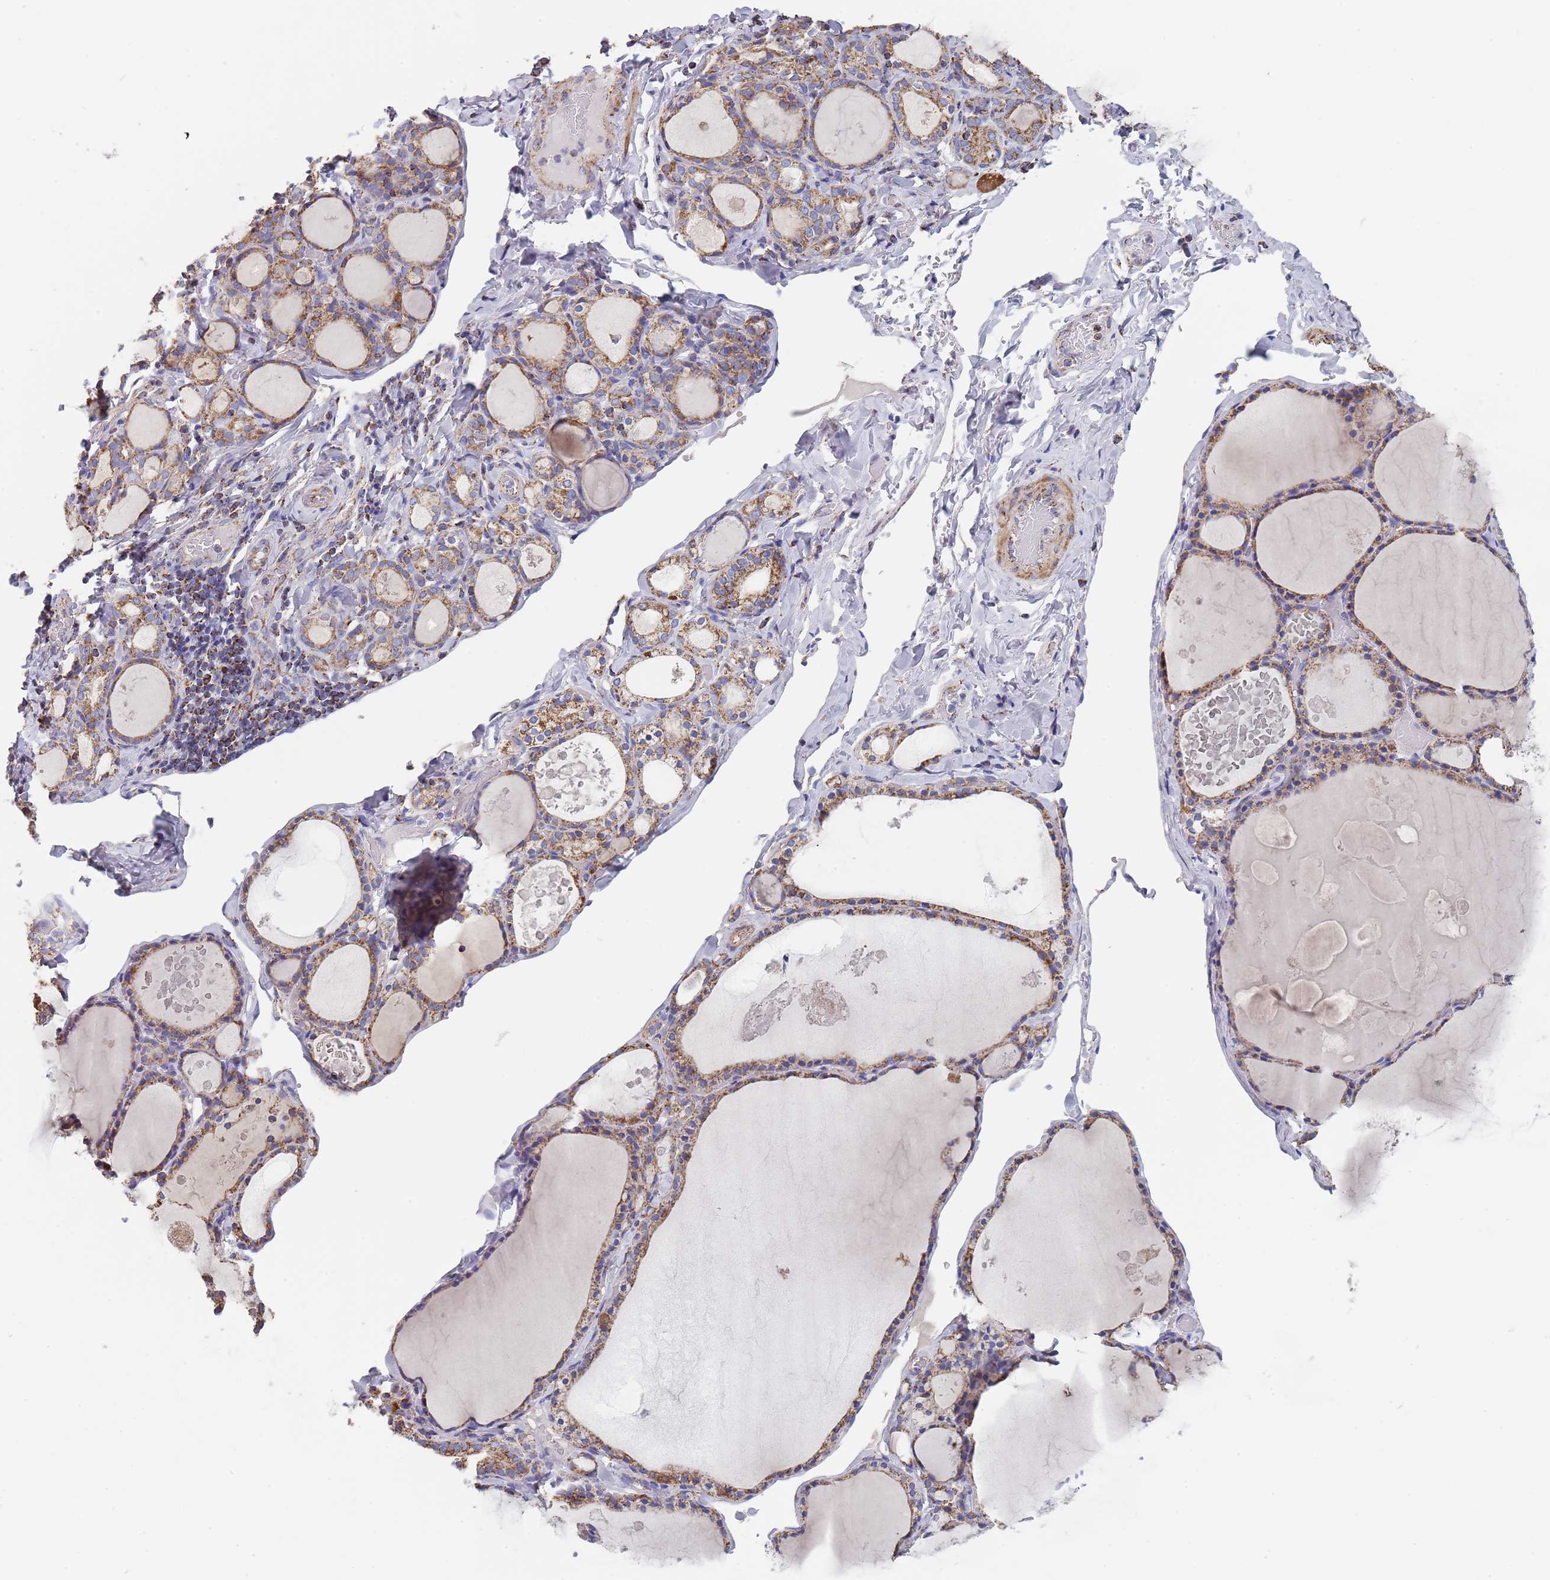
{"staining": {"intensity": "moderate", "quantity": ">75%", "location": "cytoplasmic/membranous"}, "tissue": "thyroid gland", "cell_type": "Glandular cells", "image_type": "normal", "snomed": [{"axis": "morphology", "description": "Normal tissue, NOS"}, {"axis": "topography", "description": "Thyroid gland"}], "caption": "Thyroid gland stained with DAB IHC demonstrates medium levels of moderate cytoplasmic/membranous positivity in approximately >75% of glandular cells.", "gene": "PGP", "patient": {"sex": "male", "age": 56}}